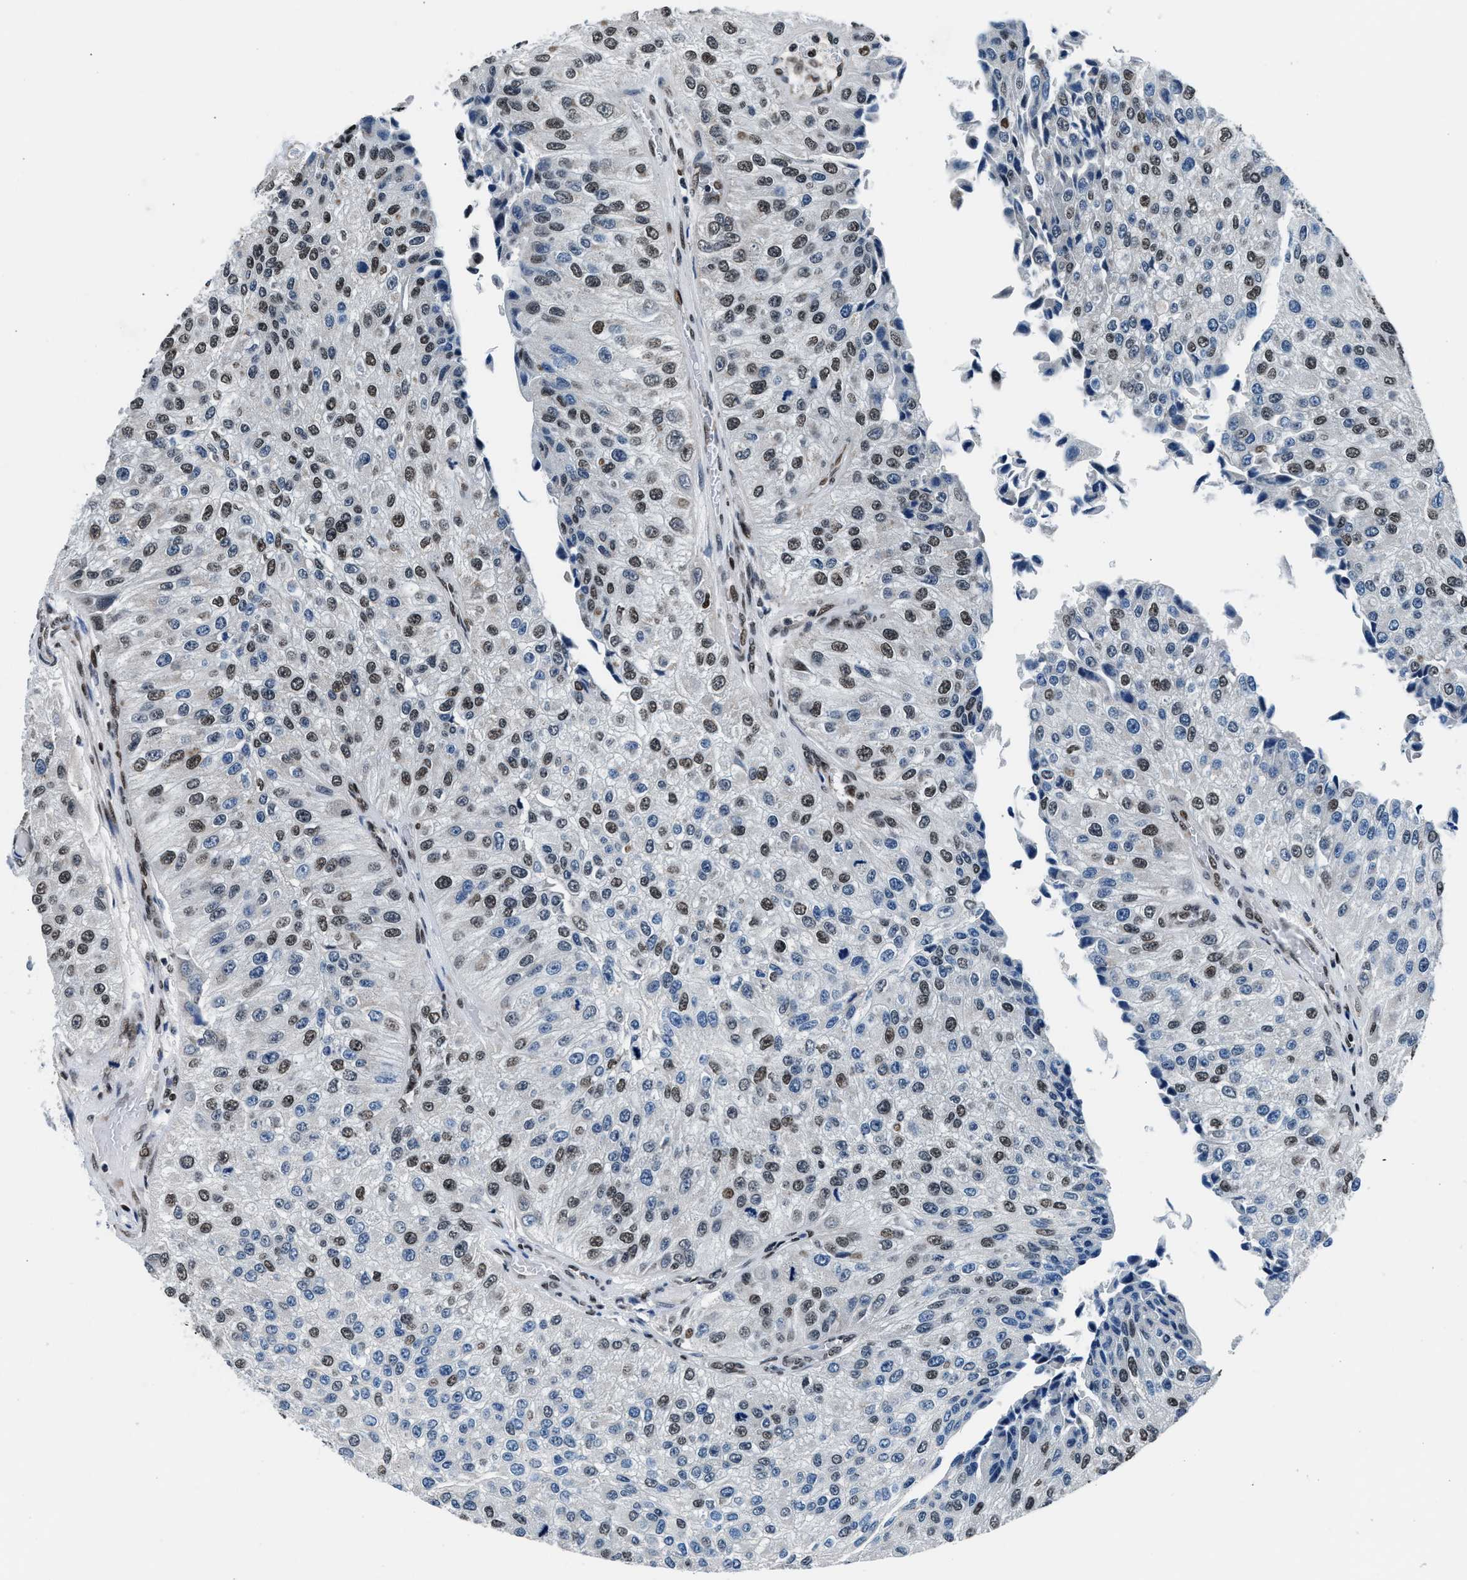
{"staining": {"intensity": "moderate", "quantity": ">75%", "location": "nuclear"}, "tissue": "urothelial cancer", "cell_type": "Tumor cells", "image_type": "cancer", "snomed": [{"axis": "morphology", "description": "Urothelial carcinoma, High grade"}, {"axis": "topography", "description": "Kidney"}, {"axis": "topography", "description": "Urinary bladder"}], "caption": "Urothelial cancer stained with a brown dye demonstrates moderate nuclear positive staining in approximately >75% of tumor cells.", "gene": "PRRC2B", "patient": {"sex": "male", "age": 77}}